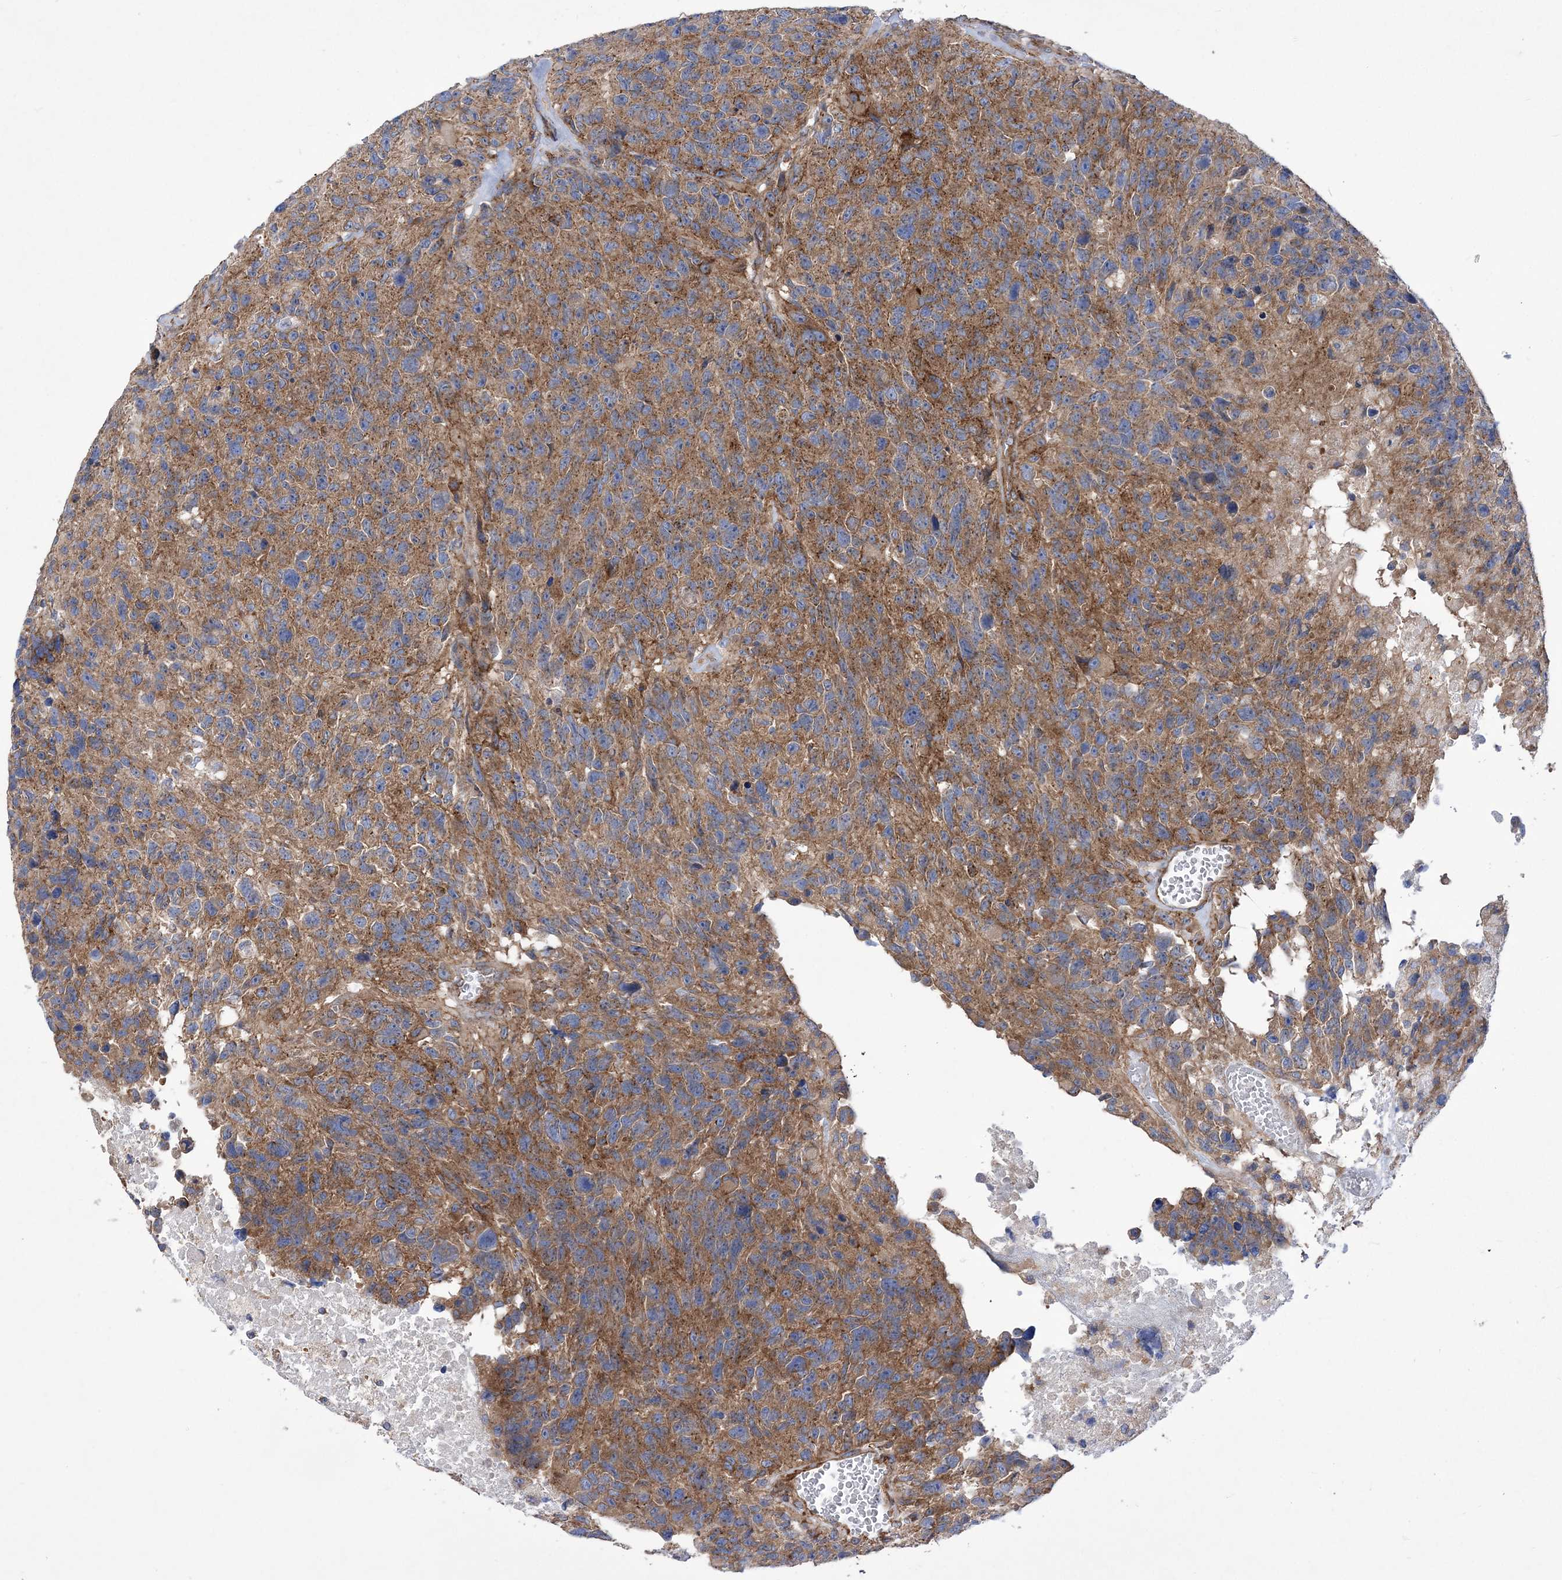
{"staining": {"intensity": "moderate", "quantity": ">75%", "location": "cytoplasmic/membranous"}, "tissue": "glioma", "cell_type": "Tumor cells", "image_type": "cancer", "snomed": [{"axis": "morphology", "description": "Glioma, malignant, High grade"}, {"axis": "topography", "description": "Brain"}], "caption": "Moderate cytoplasmic/membranous expression is identified in approximately >75% of tumor cells in glioma.", "gene": "COPB2", "patient": {"sex": "male", "age": 69}}